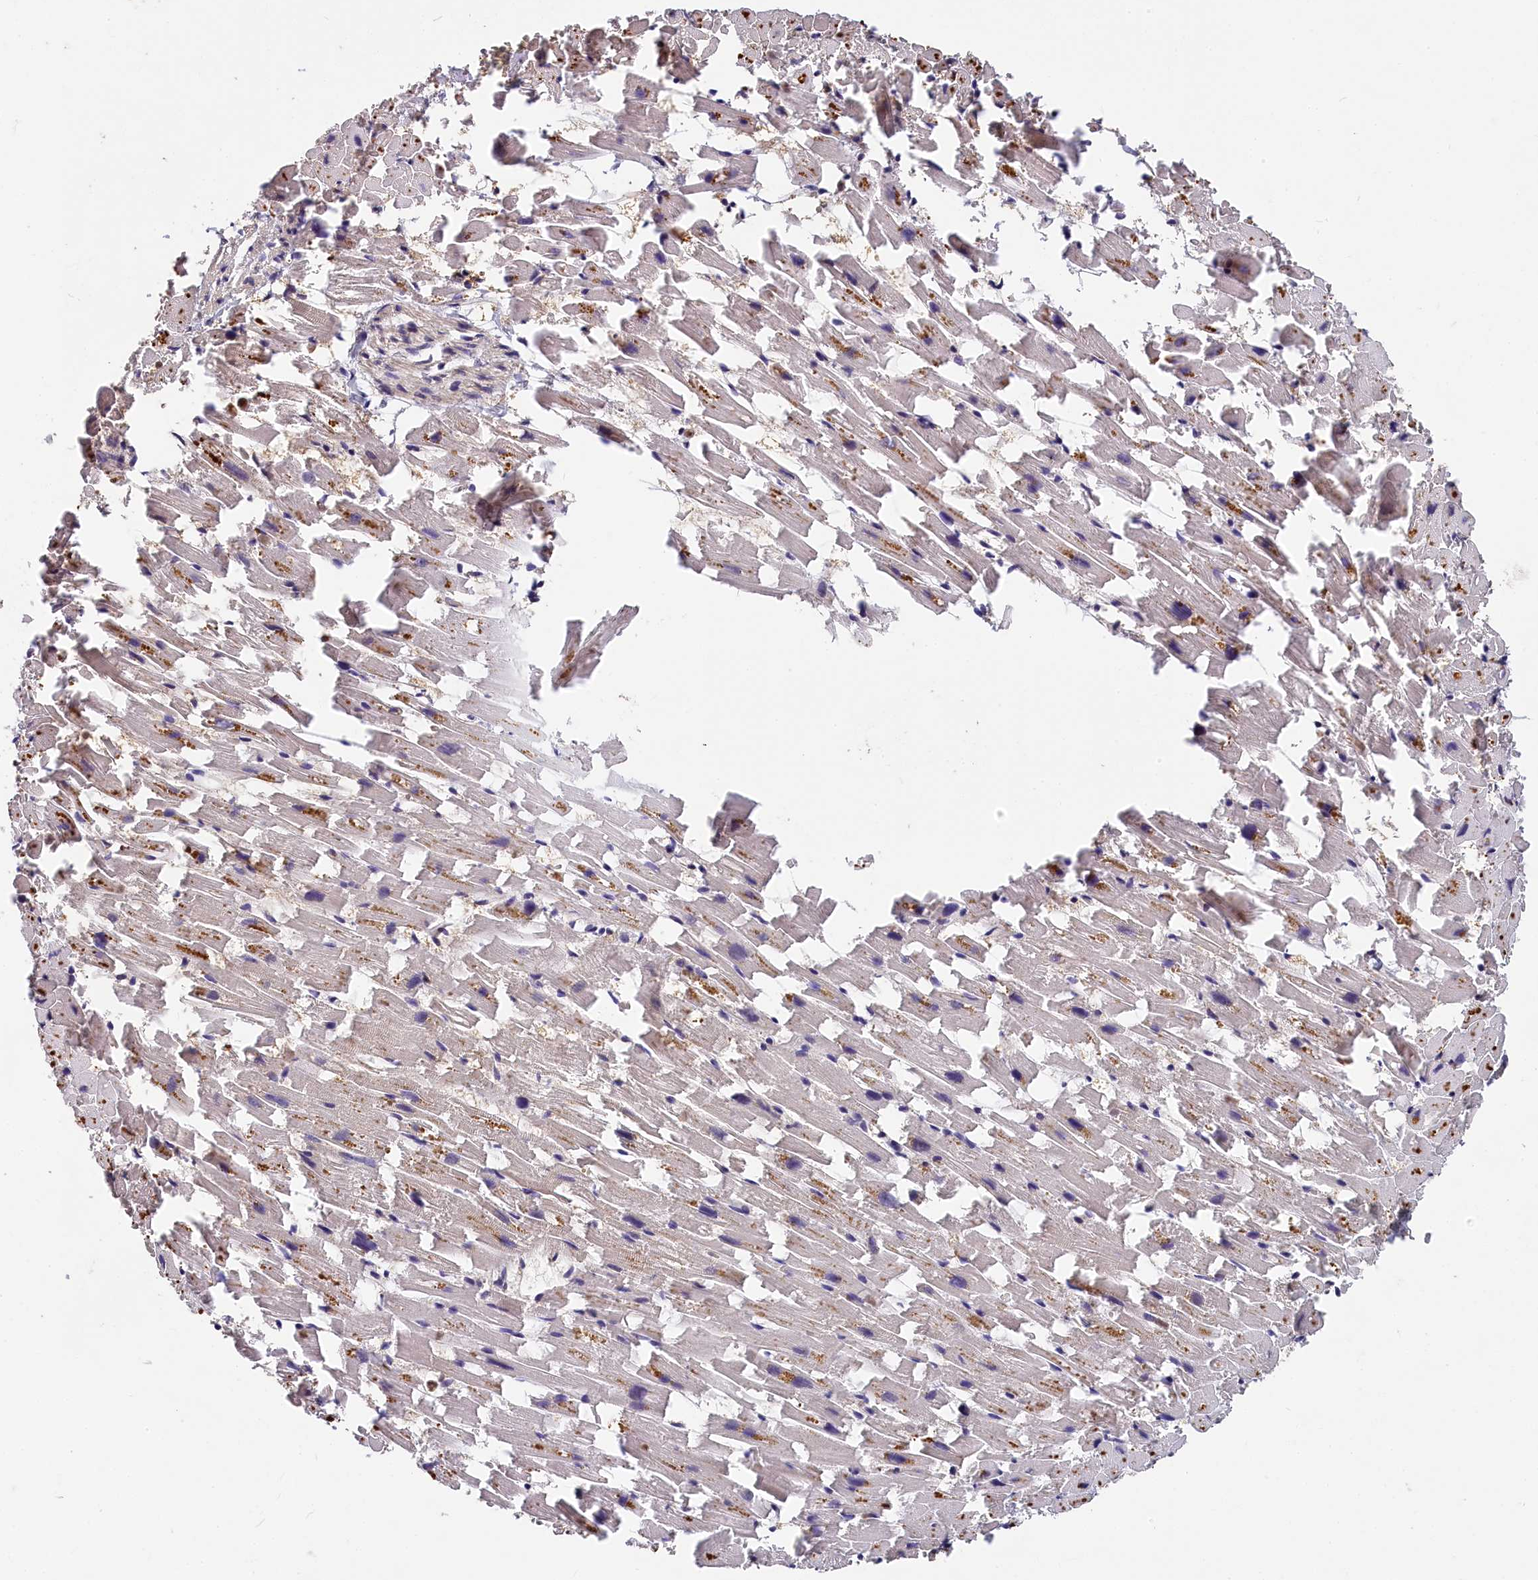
{"staining": {"intensity": "moderate", "quantity": "25%-75%", "location": "cytoplasmic/membranous"}, "tissue": "heart muscle", "cell_type": "Cardiomyocytes", "image_type": "normal", "snomed": [{"axis": "morphology", "description": "Normal tissue, NOS"}, {"axis": "topography", "description": "Heart"}], "caption": "Immunohistochemistry (IHC) micrograph of unremarkable heart muscle: heart muscle stained using immunohistochemistry (IHC) demonstrates medium levels of moderate protein expression localized specifically in the cytoplasmic/membranous of cardiomyocytes, appearing as a cytoplasmic/membranous brown color.", "gene": "ITIH1", "patient": {"sex": "female", "age": 64}}